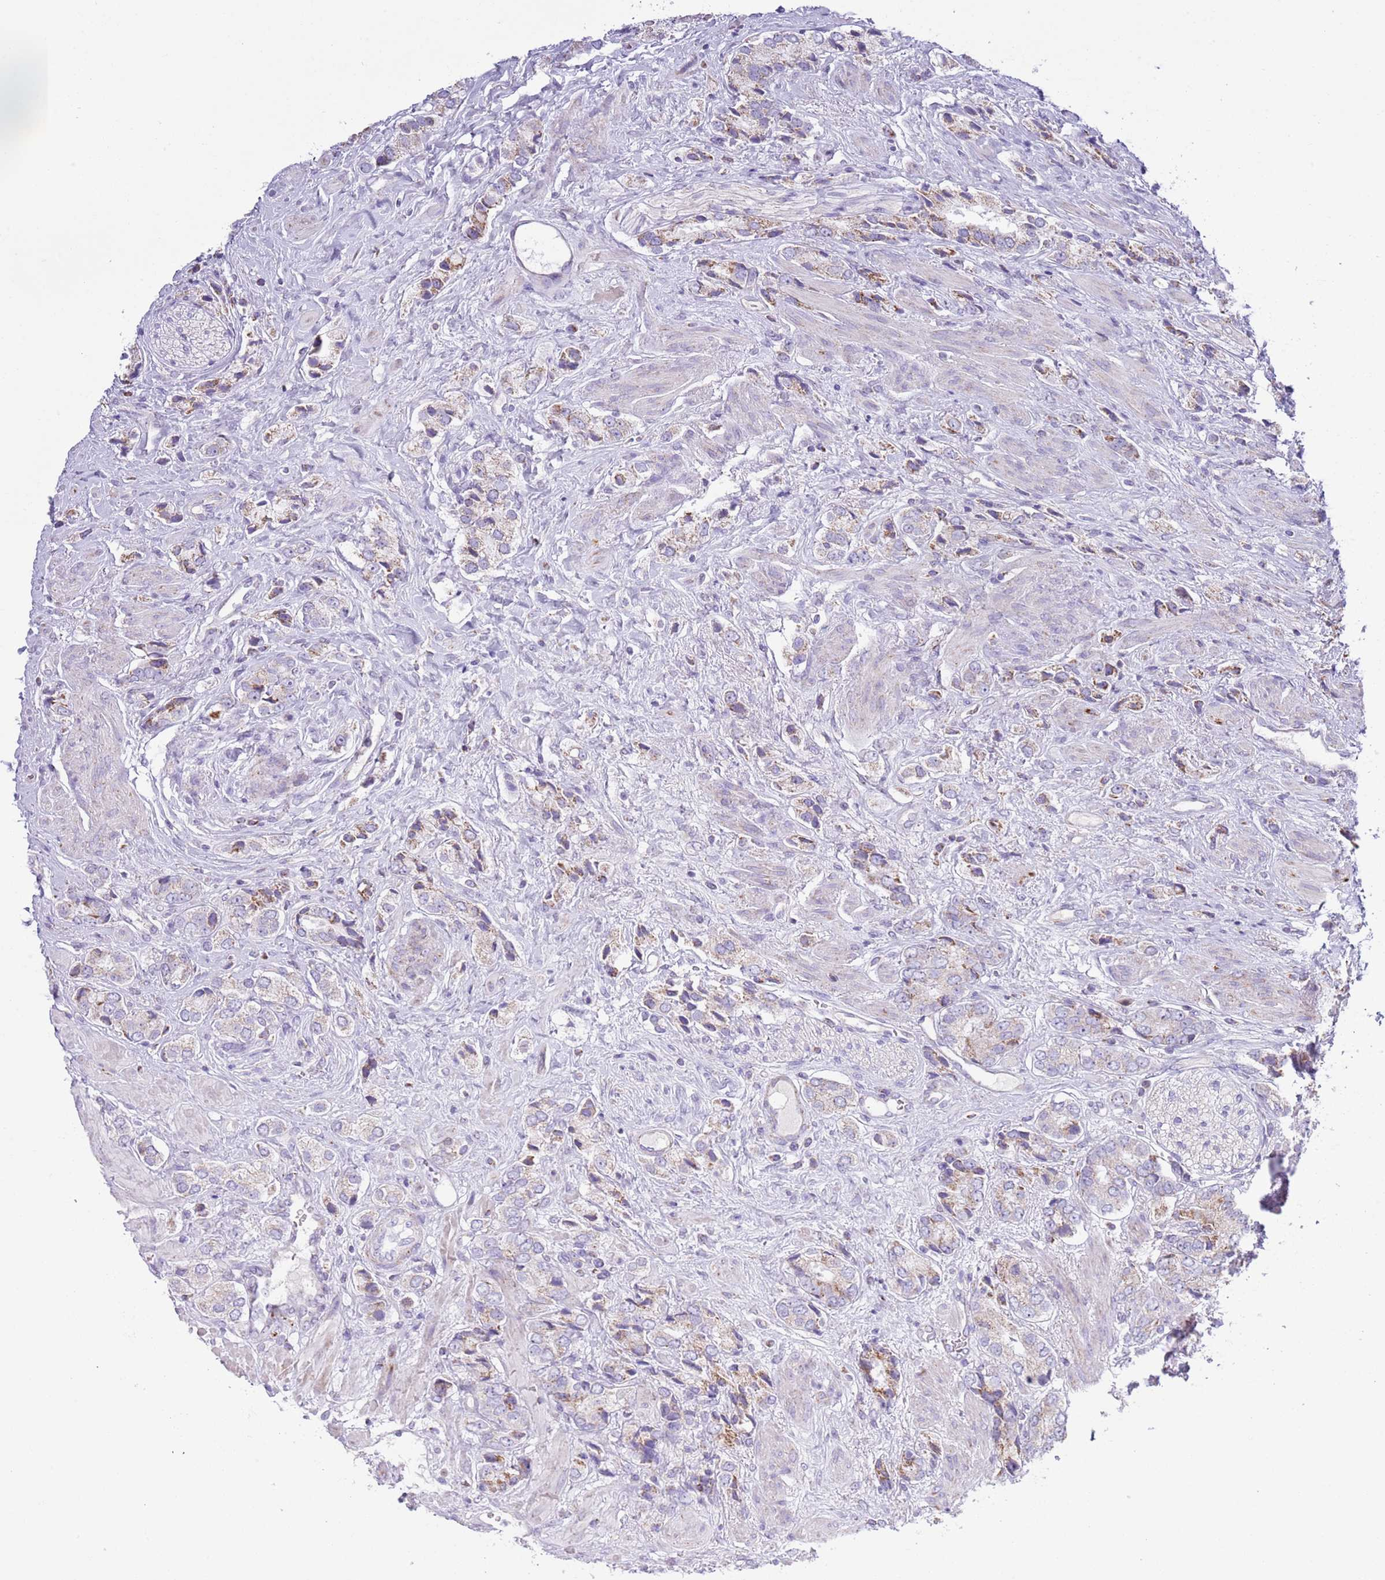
{"staining": {"intensity": "moderate", "quantity": "<25%", "location": "cytoplasmic/membranous"}, "tissue": "prostate cancer", "cell_type": "Tumor cells", "image_type": "cancer", "snomed": [{"axis": "morphology", "description": "Adenocarcinoma, High grade"}, {"axis": "topography", "description": "Prostate and seminal vesicle, NOS"}], "caption": "Protein staining exhibits moderate cytoplasmic/membranous expression in approximately <25% of tumor cells in prostate high-grade adenocarcinoma.", "gene": "ATP6V1B1", "patient": {"sex": "male", "age": 64}}